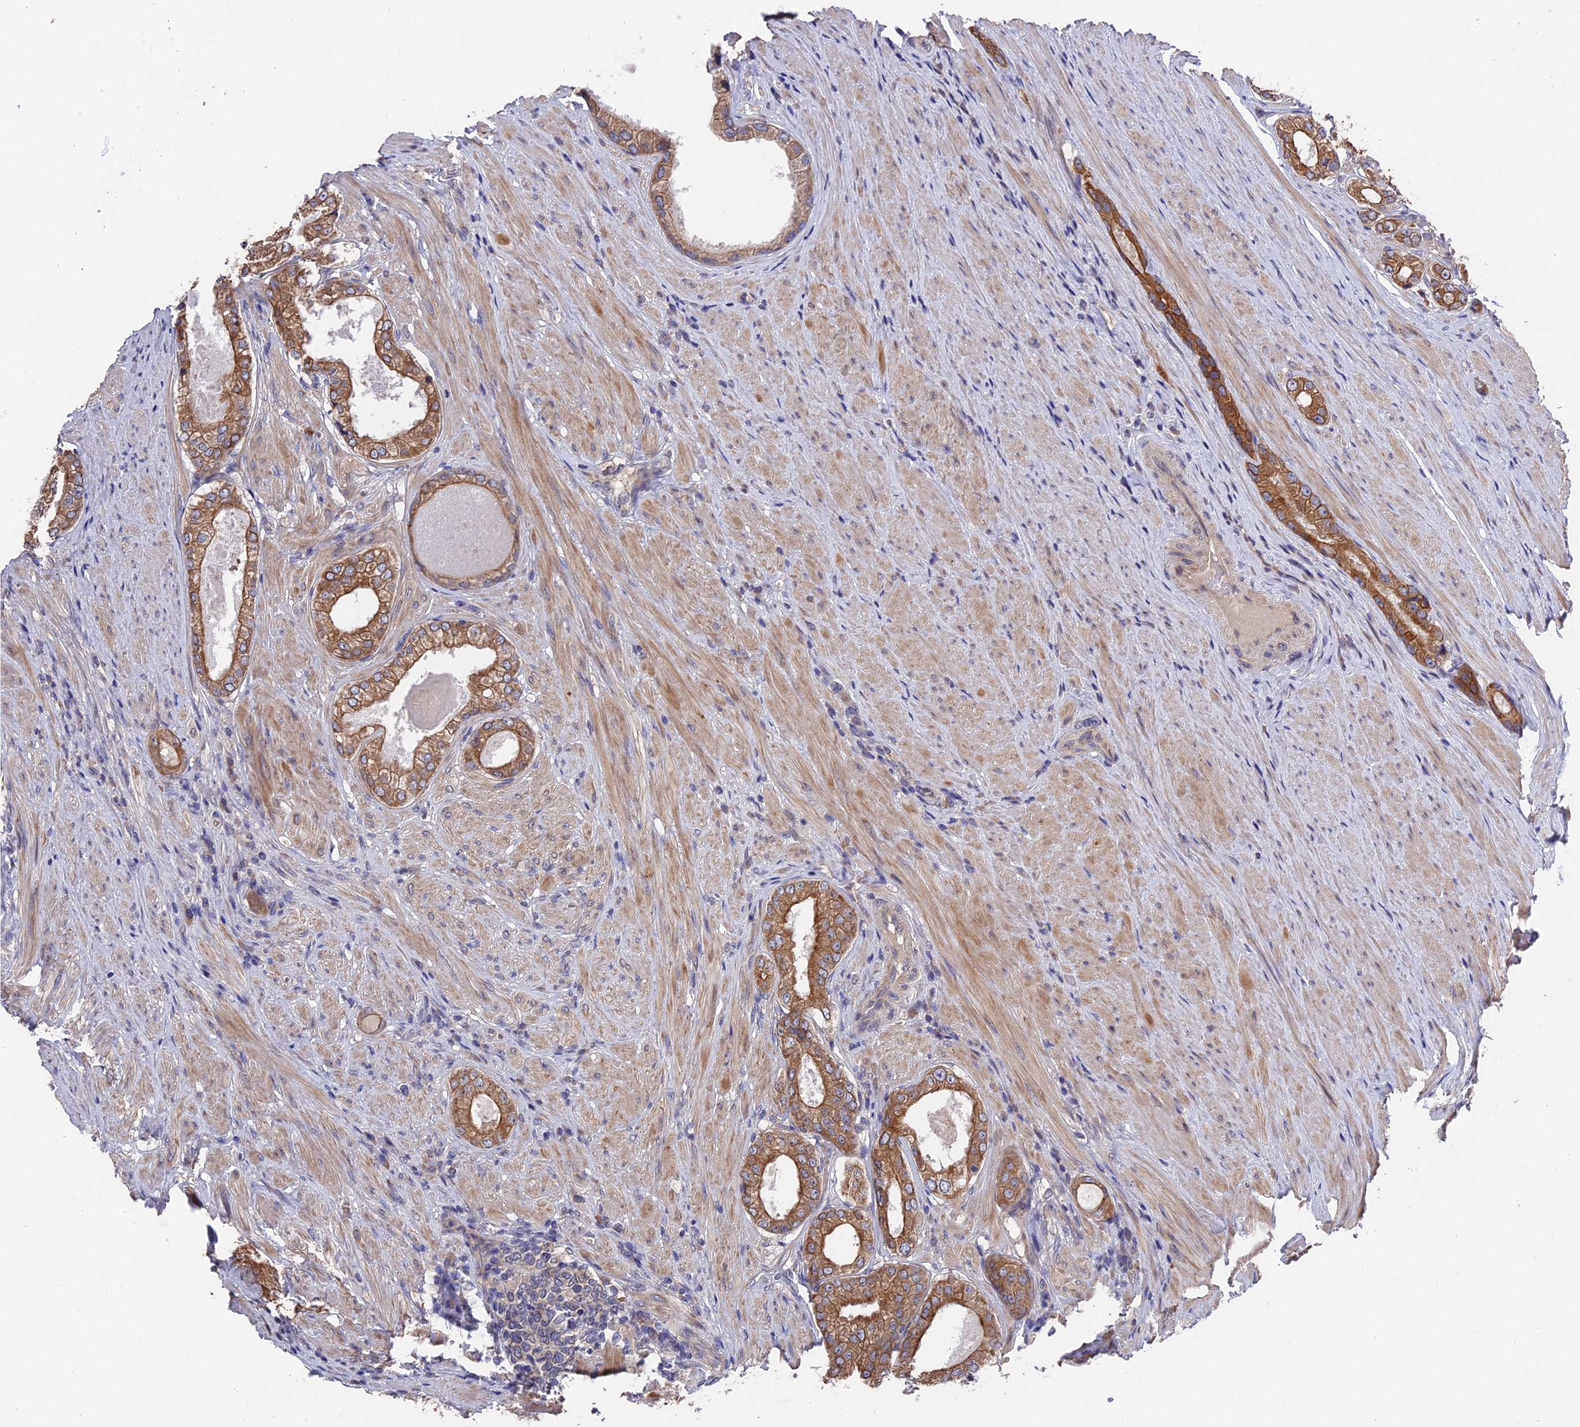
{"staining": {"intensity": "moderate", "quantity": "25%-75%", "location": "cytoplasmic/membranous"}, "tissue": "prostate cancer", "cell_type": "Tumor cells", "image_type": "cancer", "snomed": [{"axis": "morphology", "description": "Adenocarcinoma, Low grade"}, {"axis": "topography", "description": "Prostate"}], "caption": "High-magnification brightfield microscopy of prostate adenocarcinoma (low-grade) stained with DAB (3,3'-diaminobenzidine) (brown) and counterstained with hematoxylin (blue). tumor cells exhibit moderate cytoplasmic/membranous positivity is appreciated in about25%-75% of cells.", "gene": "ZCCHC2", "patient": {"sex": "male", "age": 68}}